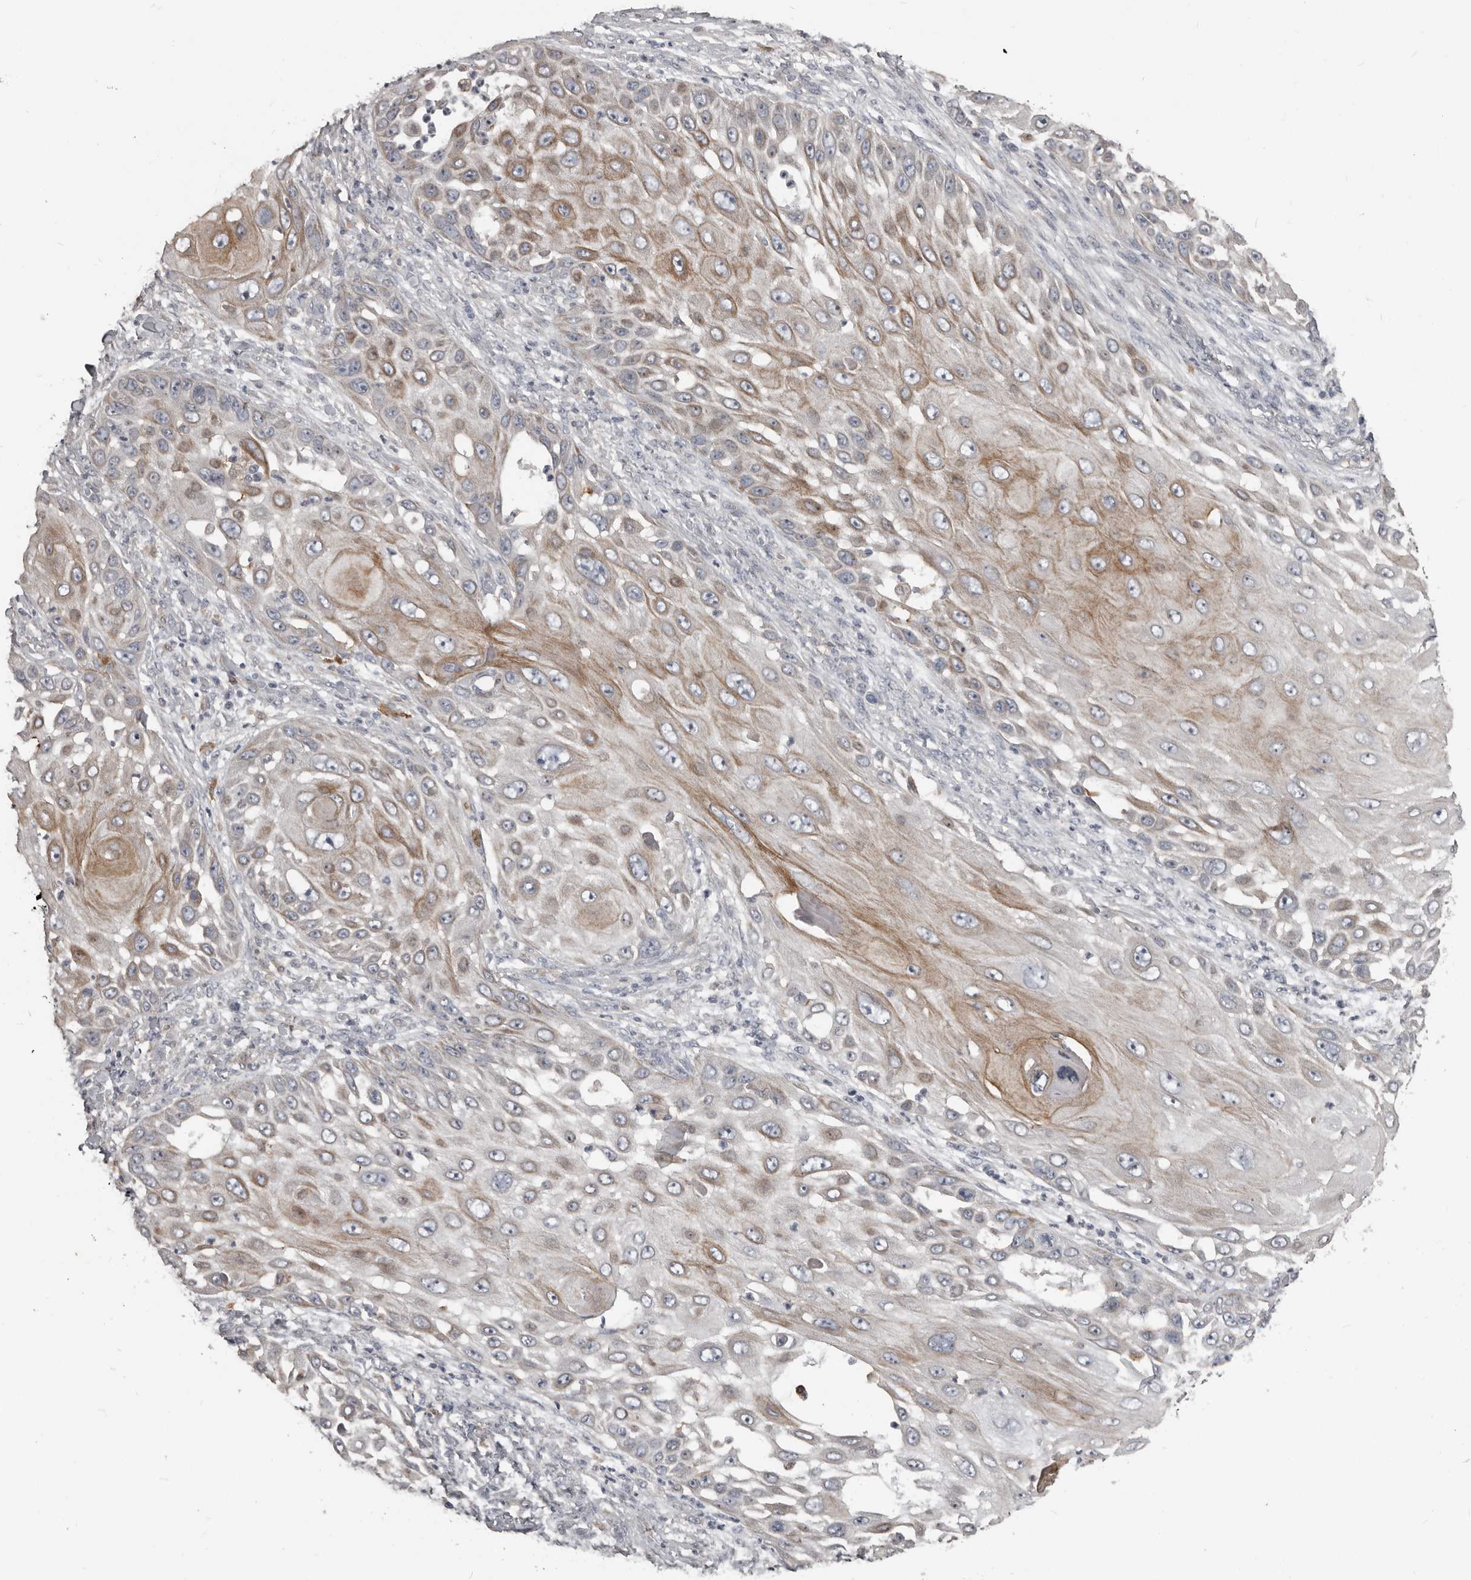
{"staining": {"intensity": "moderate", "quantity": "25%-75%", "location": "cytoplasmic/membranous"}, "tissue": "skin cancer", "cell_type": "Tumor cells", "image_type": "cancer", "snomed": [{"axis": "morphology", "description": "Squamous cell carcinoma, NOS"}, {"axis": "topography", "description": "Skin"}], "caption": "There is medium levels of moderate cytoplasmic/membranous positivity in tumor cells of skin cancer, as demonstrated by immunohistochemical staining (brown color).", "gene": "KCNJ8", "patient": {"sex": "female", "age": 44}}